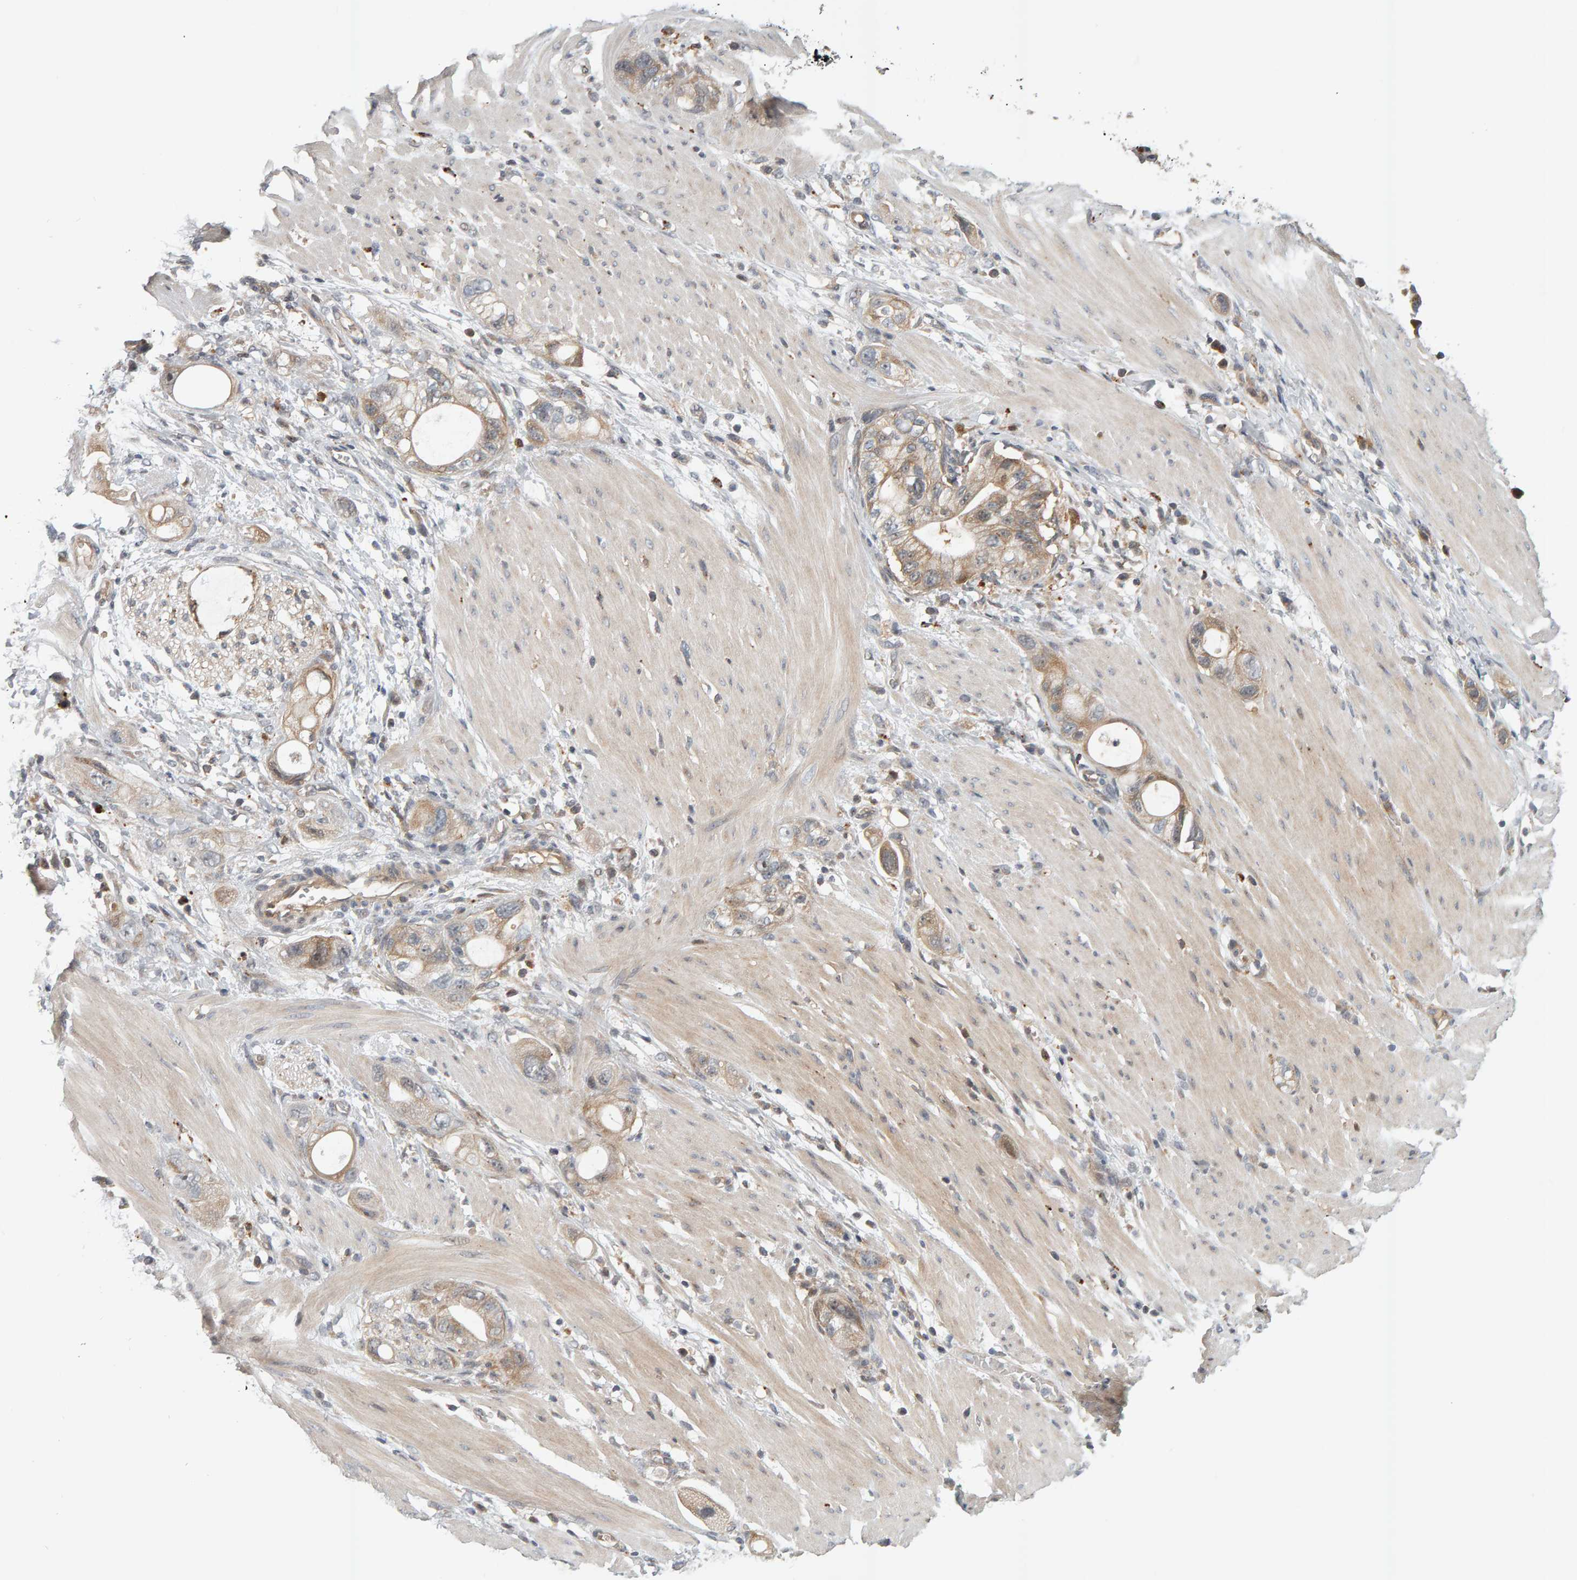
{"staining": {"intensity": "moderate", "quantity": ">75%", "location": "cytoplasmic/membranous"}, "tissue": "stomach cancer", "cell_type": "Tumor cells", "image_type": "cancer", "snomed": [{"axis": "morphology", "description": "Adenocarcinoma, NOS"}, {"axis": "topography", "description": "Stomach"}, {"axis": "topography", "description": "Stomach, lower"}], "caption": "Protein expression analysis of stomach cancer (adenocarcinoma) shows moderate cytoplasmic/membranous expression in approximately >75% of tumor cells. The staining was performed using DAB (3,3'-diaminobenzidine), with brown indicating positive protein expression. Nuclei are stained blue with hematoxylin.", "gene": "ZNF160", "patient": {"sex": "female", "age": 48}}